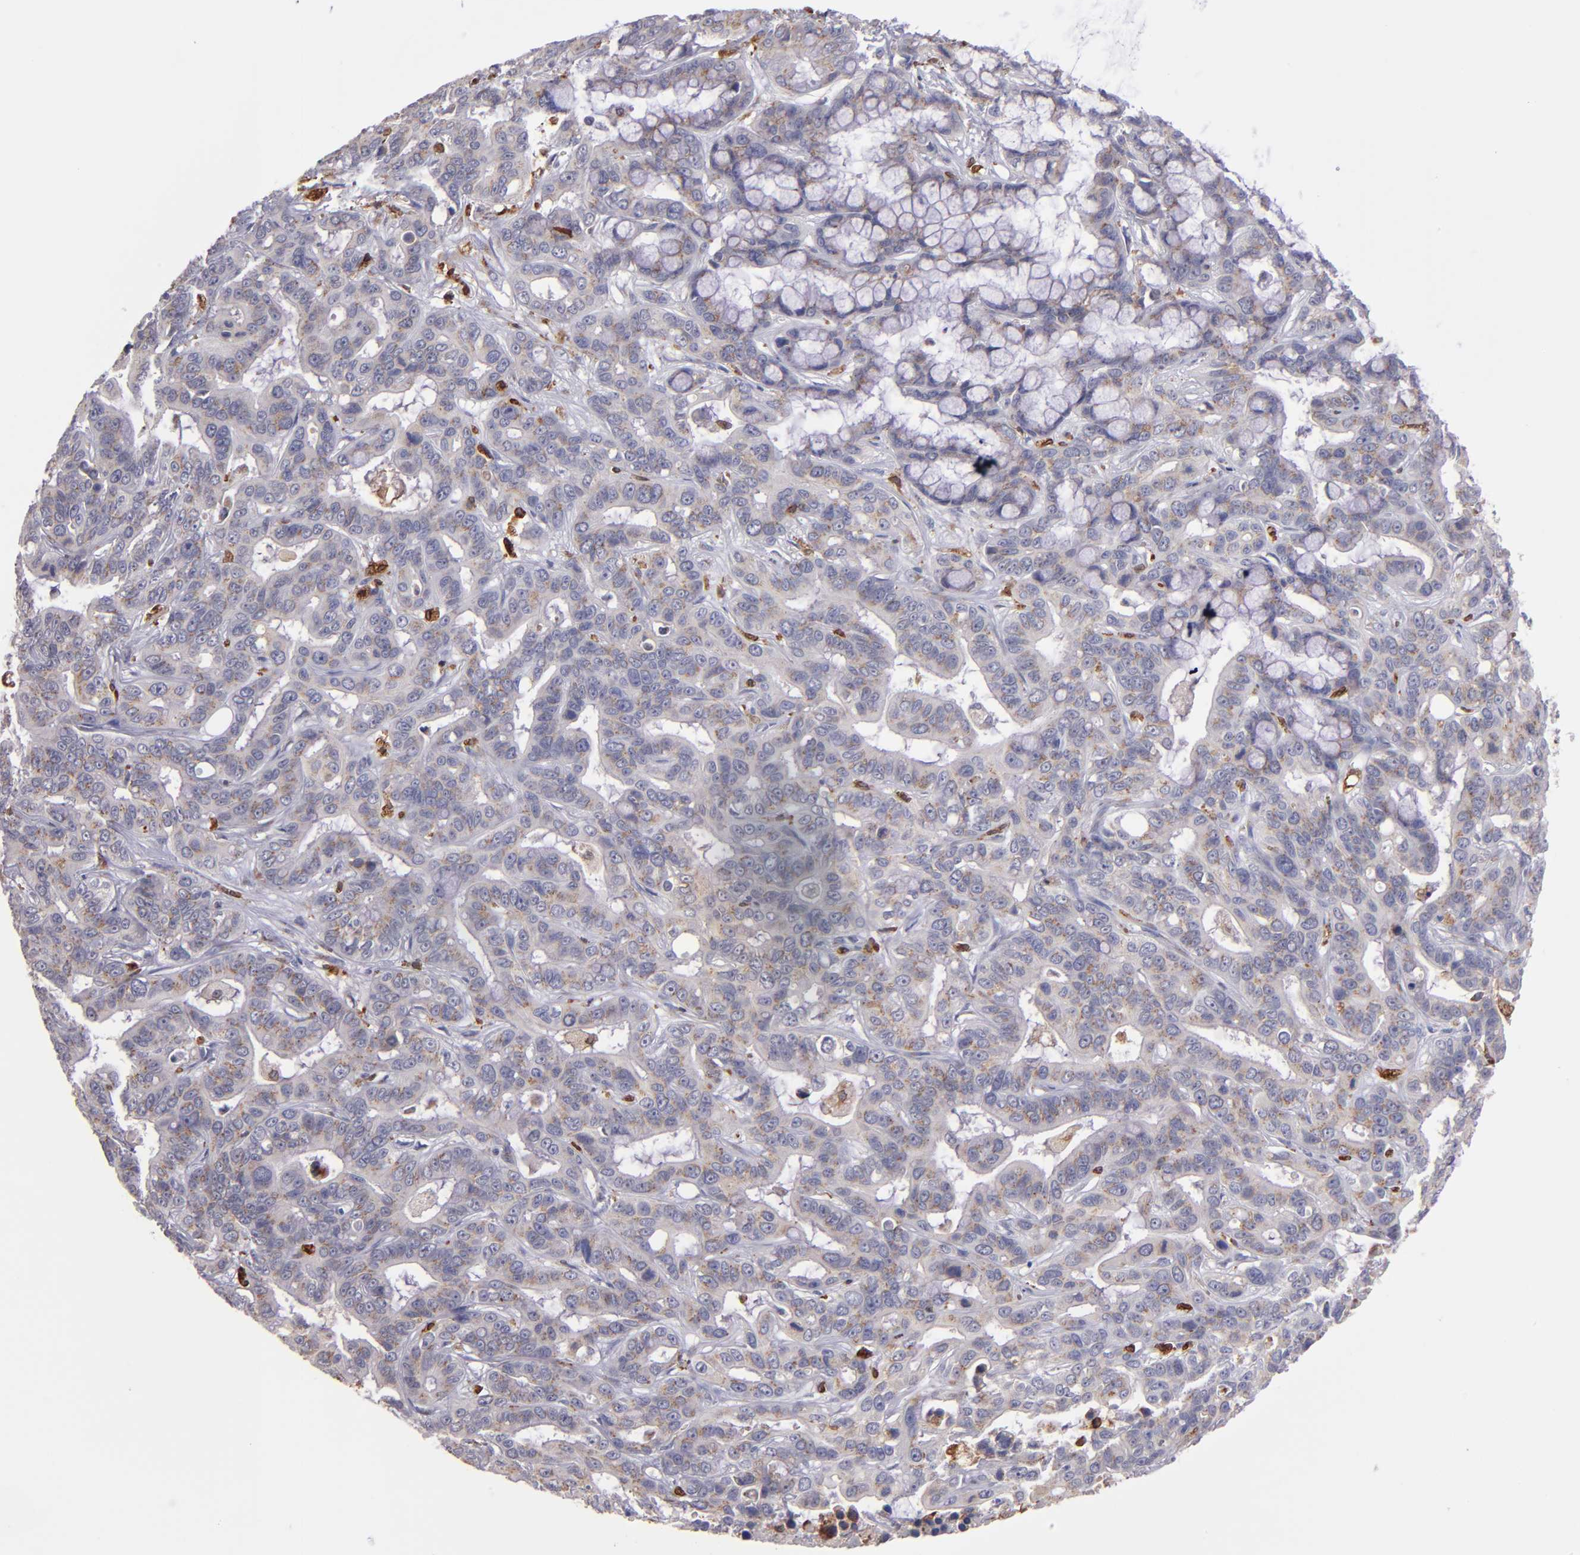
{"staining": {"intensity": "moderate", "quantity": ">75%", "location": "cytoplasmic/membranous"}, "tissue": "liver cancer", "cell_type": "Tumor cells", "image_type": "cancer", "snomed": [{"axis": "morphology", "description": "Cholangiocarcinoma"}, {"axis": "topography", "description": "Liver"}], "caption": "Brown immunohistochemical staining in cholangiocarcinoma (liver) exhibits moderate cytoplasmic/membranous staining in approximately >75% of tumor cells.", "gene": "PTGS1", "patient": {"sex": "female", "age": 65}}